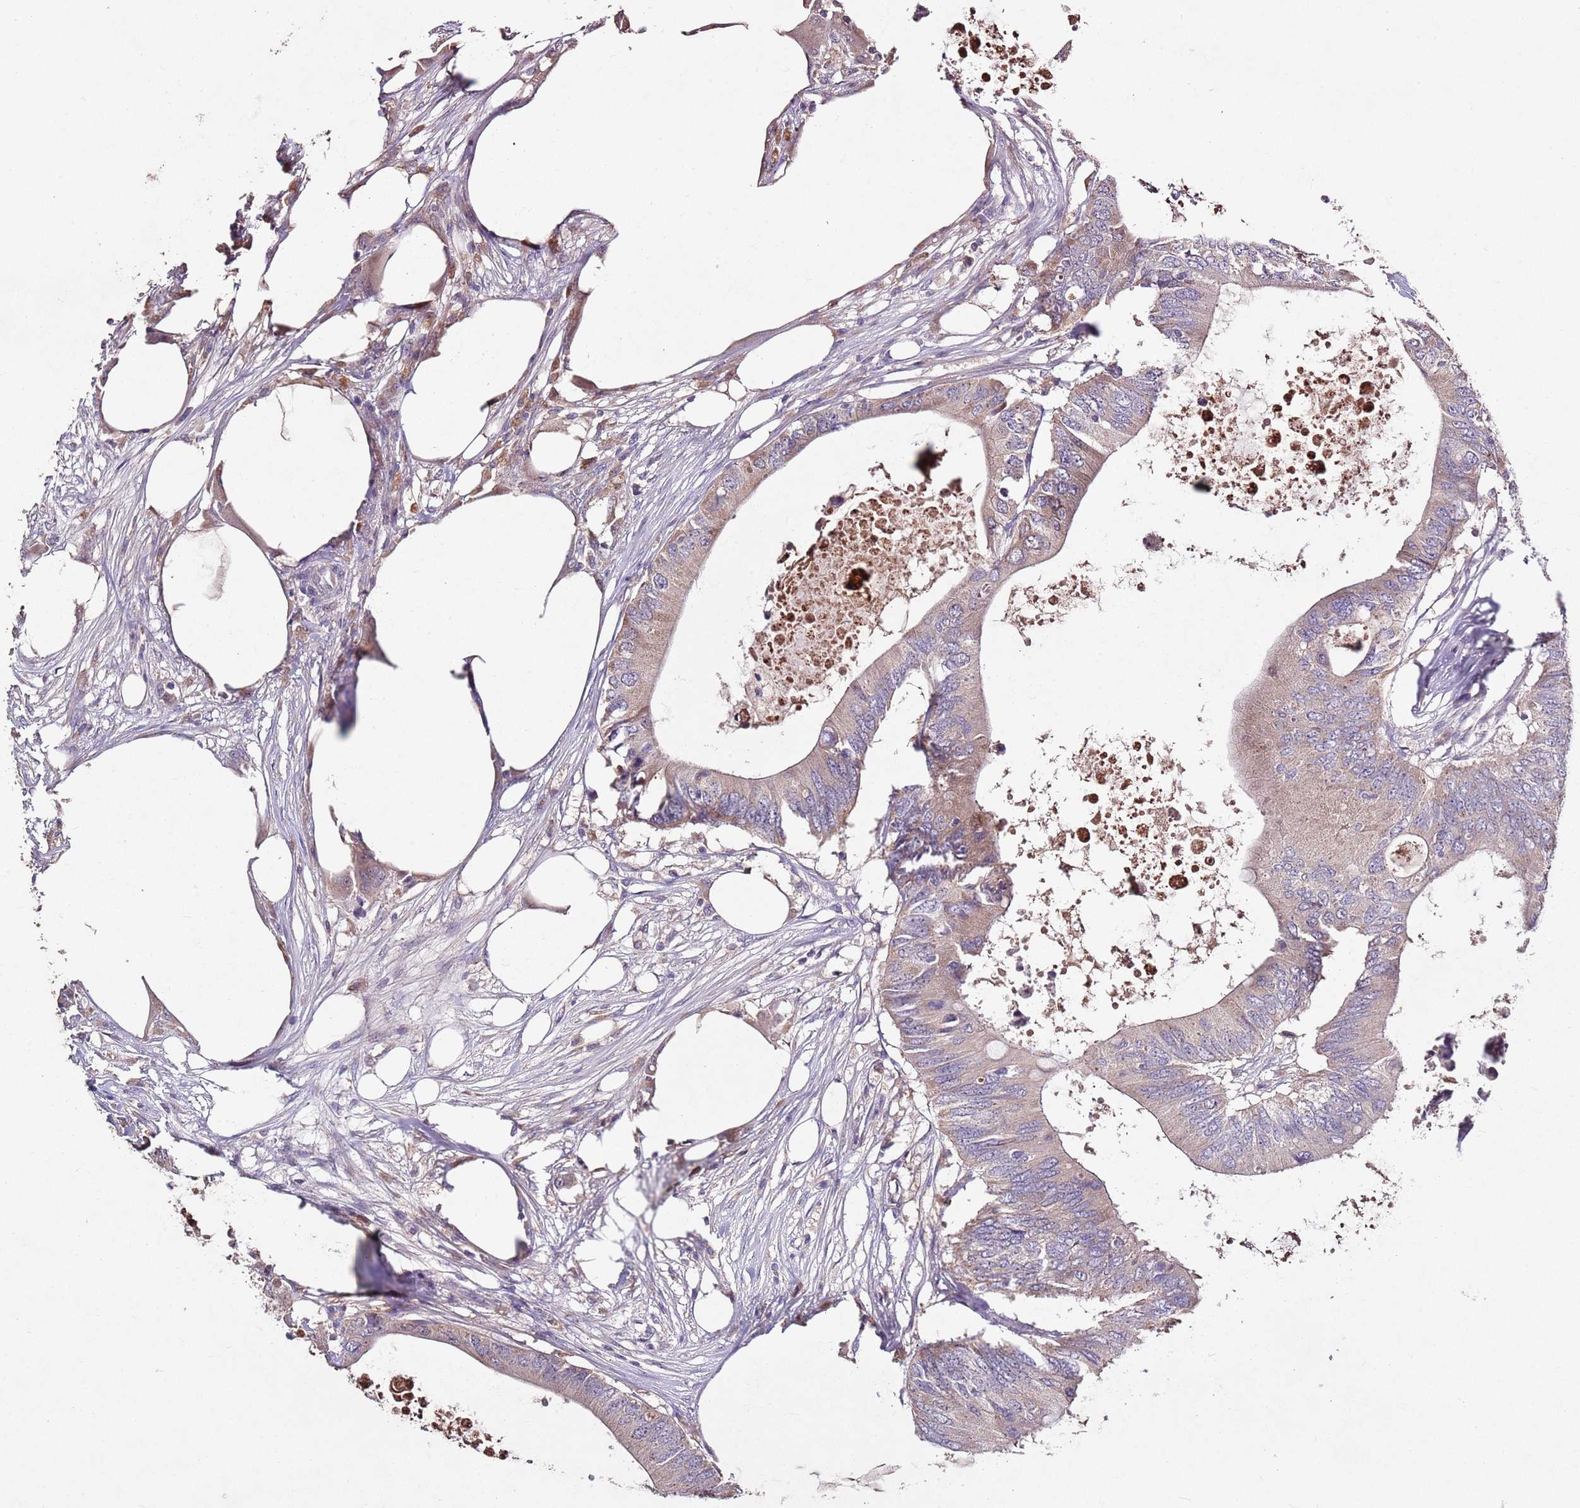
{"staining": {"intensity": "weak", "quantity": "25%-75%", "location": "cytoplasmic/membranous"}, "tissue": "colorectal cancer", "cell_type": "Tumor cells", "image_type": "cancer", "snomed": [{"axis": "morphology", "description": "Adenocarcinoma, NOS"}, {"axis": "topography", "description": "Colon"}], "caption": "This photomicrograph demonstrates colorectal cancer (adenocarcinoma) stained with immunohistochemistry to label a protein in brown. The cytoplasmic/membranous of tumor cells show weak positivity for the protein. Nuclei are counter-stained blue.", "gene": "NRDE2", "patient": {"sex": "male", "age": 71}}